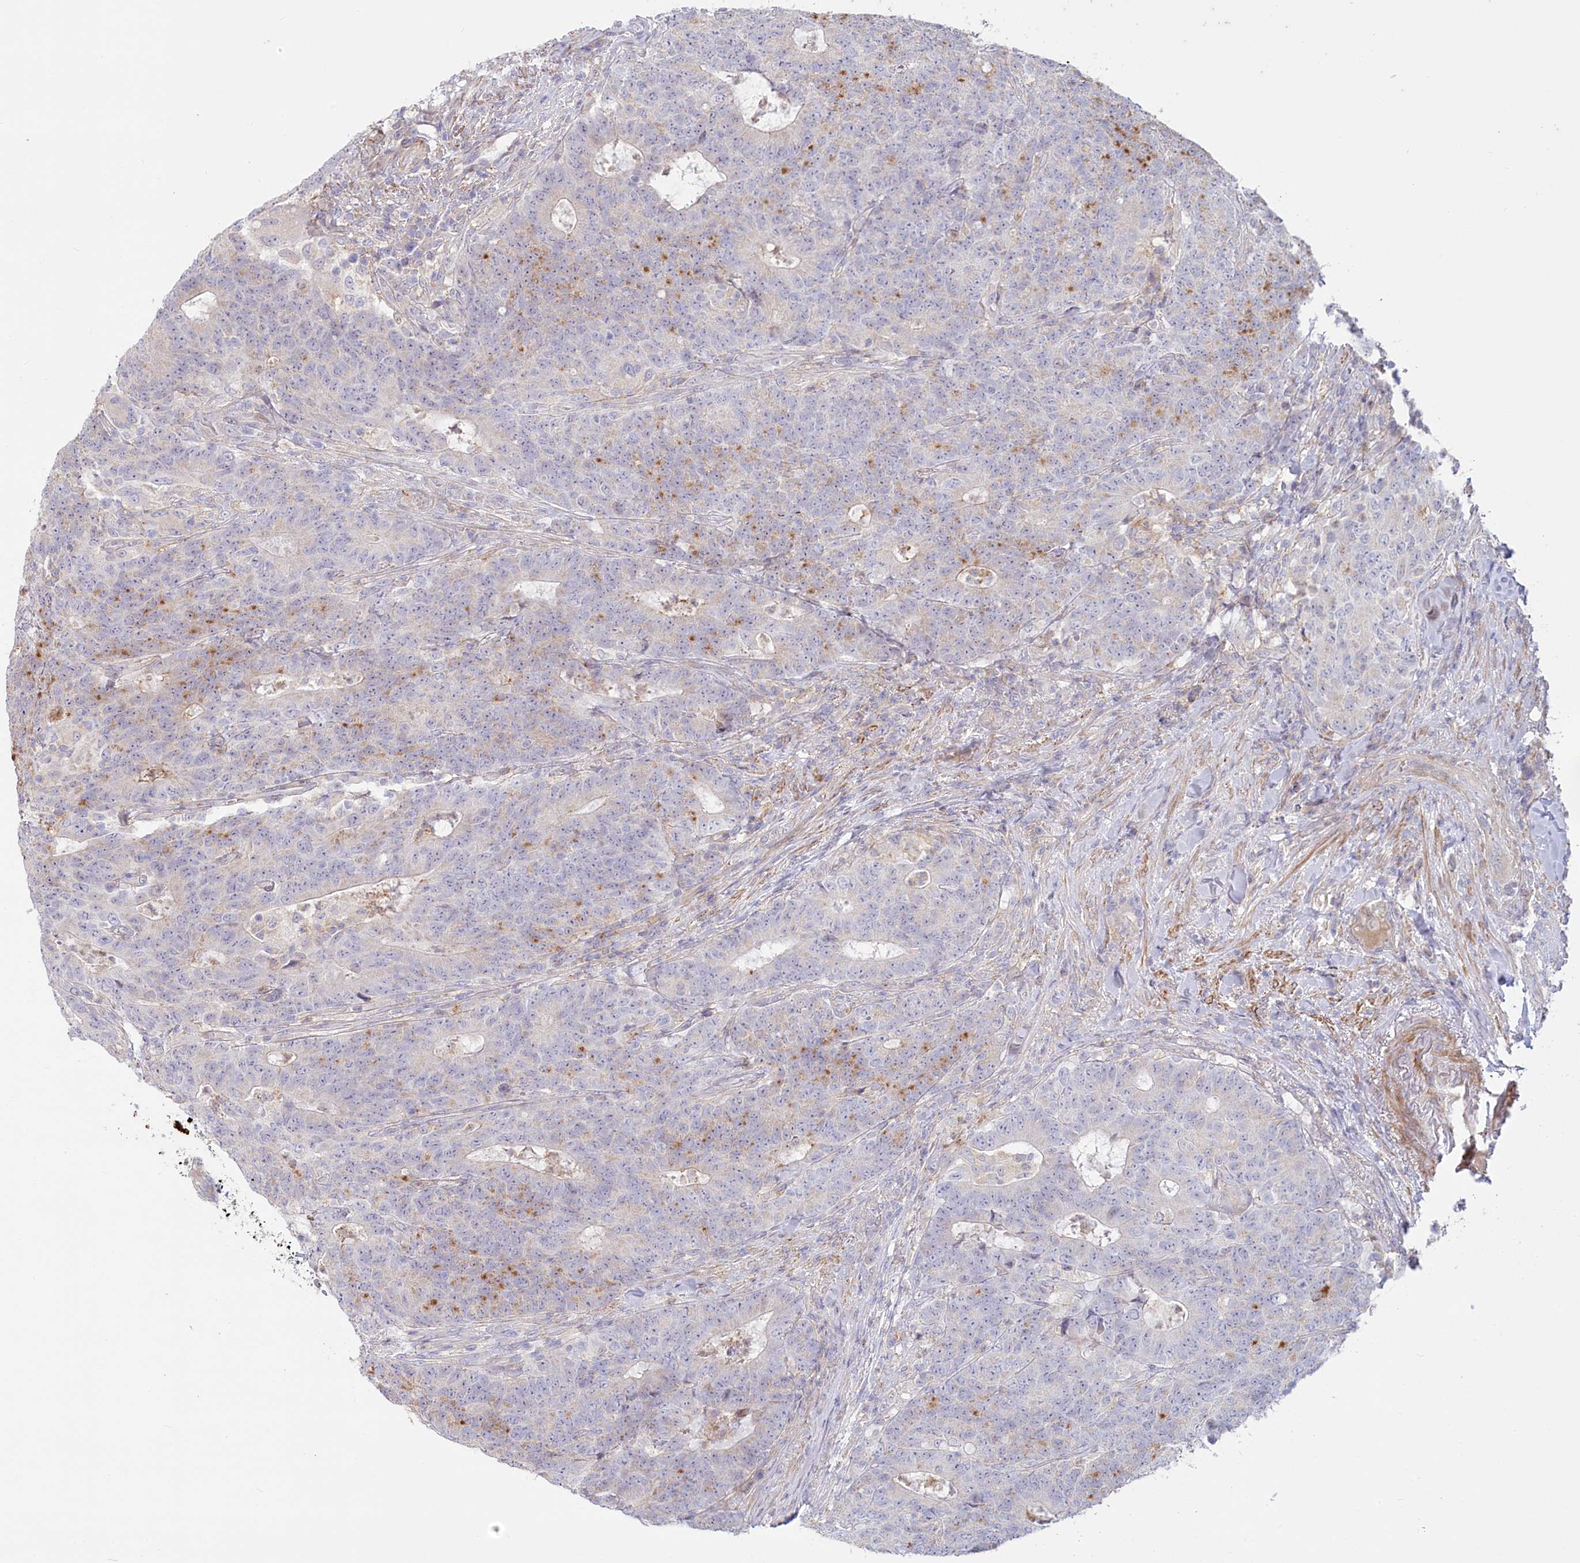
{"staining": {"intensity": "moderate", "quantity": "<25%", "location": "cytoplasmic/membranous"}, "tissue": "colorectal cancer", "cell_type": "Tumor cells", "image_type": "cancer", "snomed": [{"axis": "morphology", "description": "Normal tissue, NOS"}, {"axis": "morphology", "description": "Adenocarcinoma, NOS"}, {"axis": "topography", "description": "Colon"}], "caption": "A low amount of moderate cytoplasmic/membranous expression is appreciated in about <25% of tumor cells in adenocarcinoma (colorectal) tissue.", "gene": "MTG1", "patient": {"sex": "female", "age": 75}}